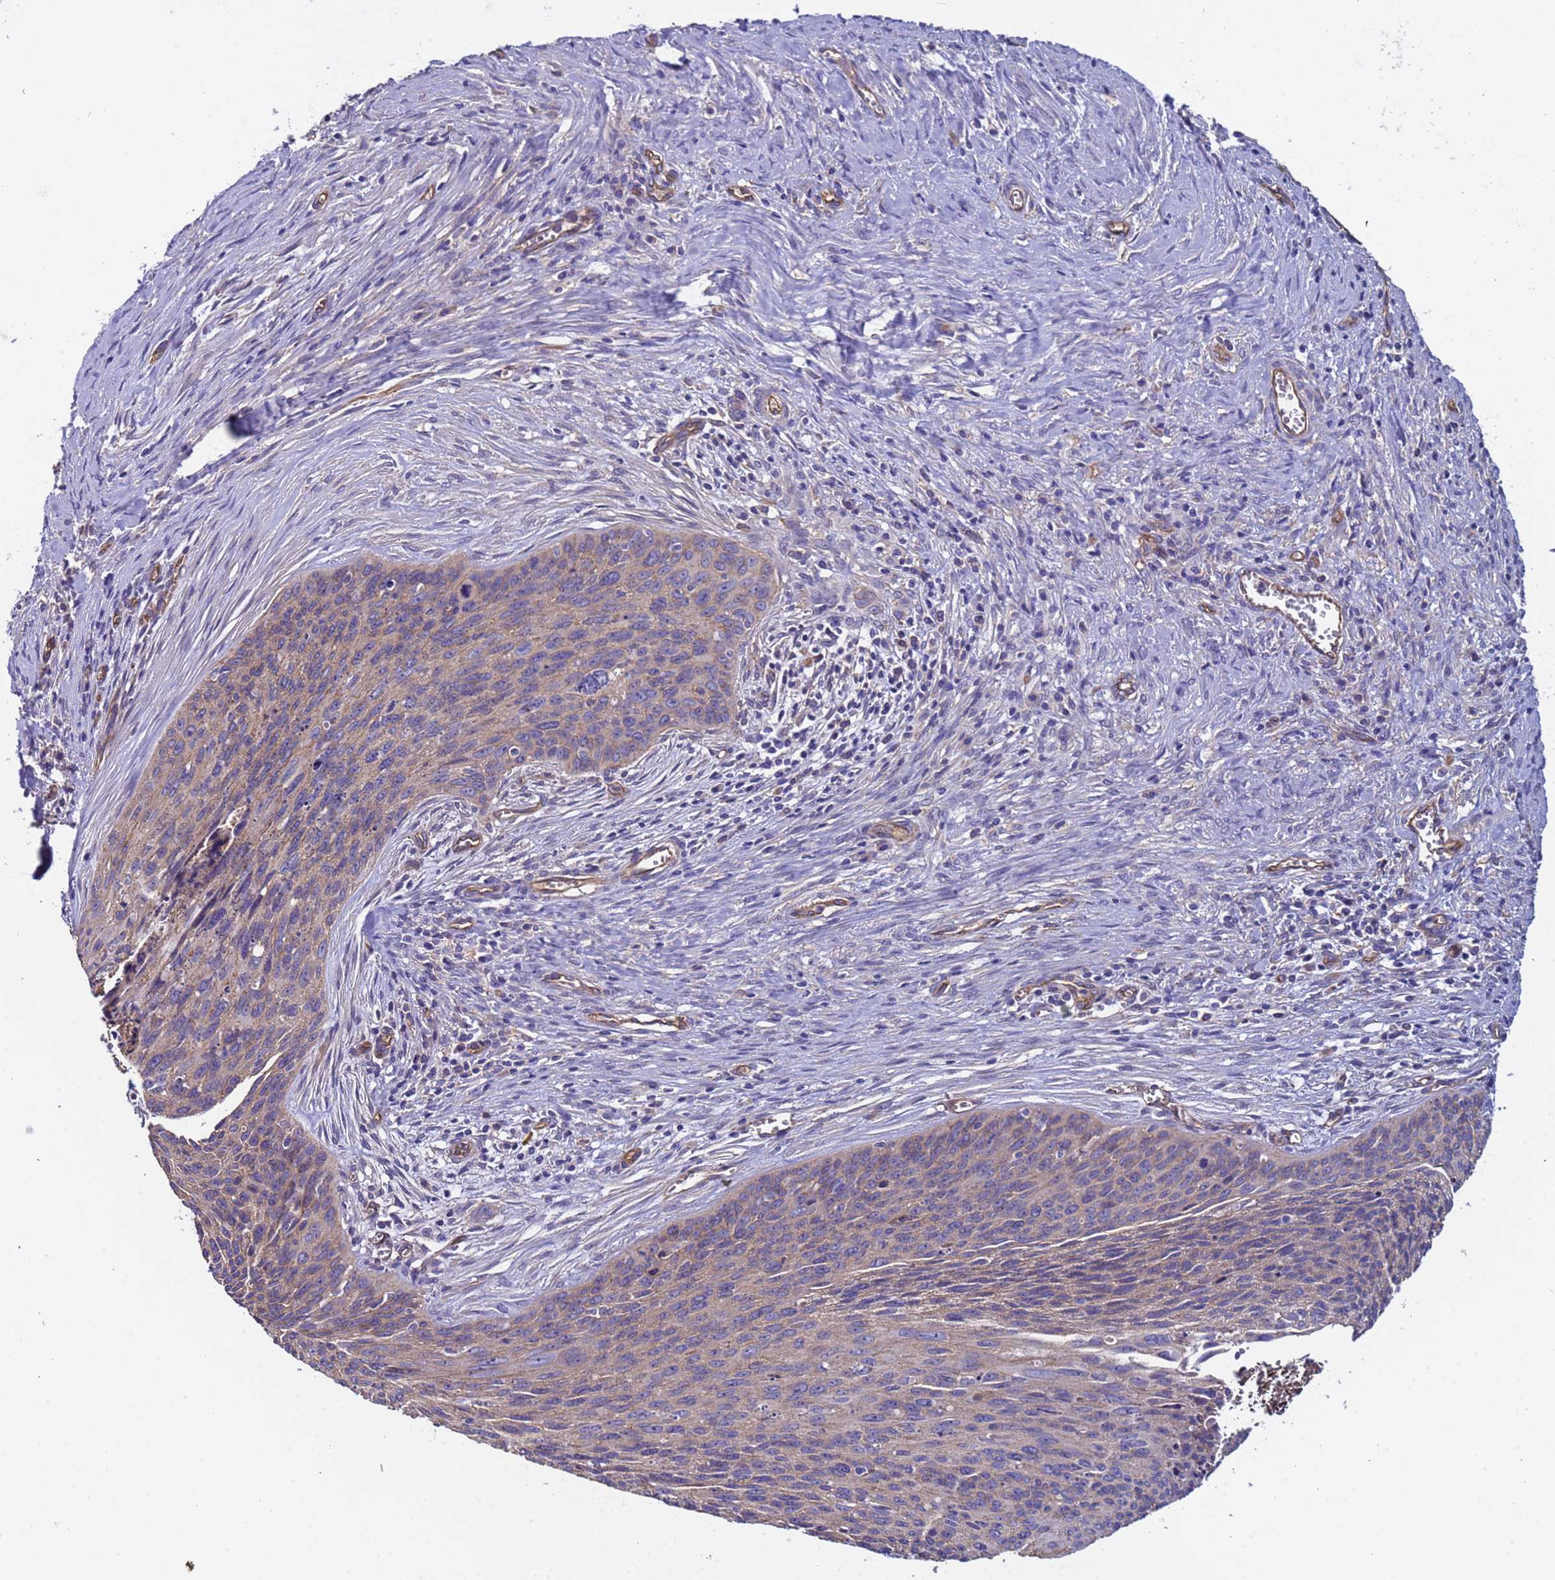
{"staining": {"intensity": "weak", "quantity": "25%-75%", "location": "cytoplasmic/membranous"}, "tissue": "cervical cancer", "cell_type": "Tumor cells", "image_type": "cancer", "snomed": [{"axis": "morphology", "description": "Squamous cell carcinoma, NOS"}, {"axis": "topography", "description": "Cervix"}], "caption": "Squamous cell carcinoma (cervical) stained with a brown dye reveals weak cytoplasmic/membranous positive staining in about 25%-75% of tumor cells.", "gene": "ZNF248", "patient": {"sex": "female", "age": 55}}